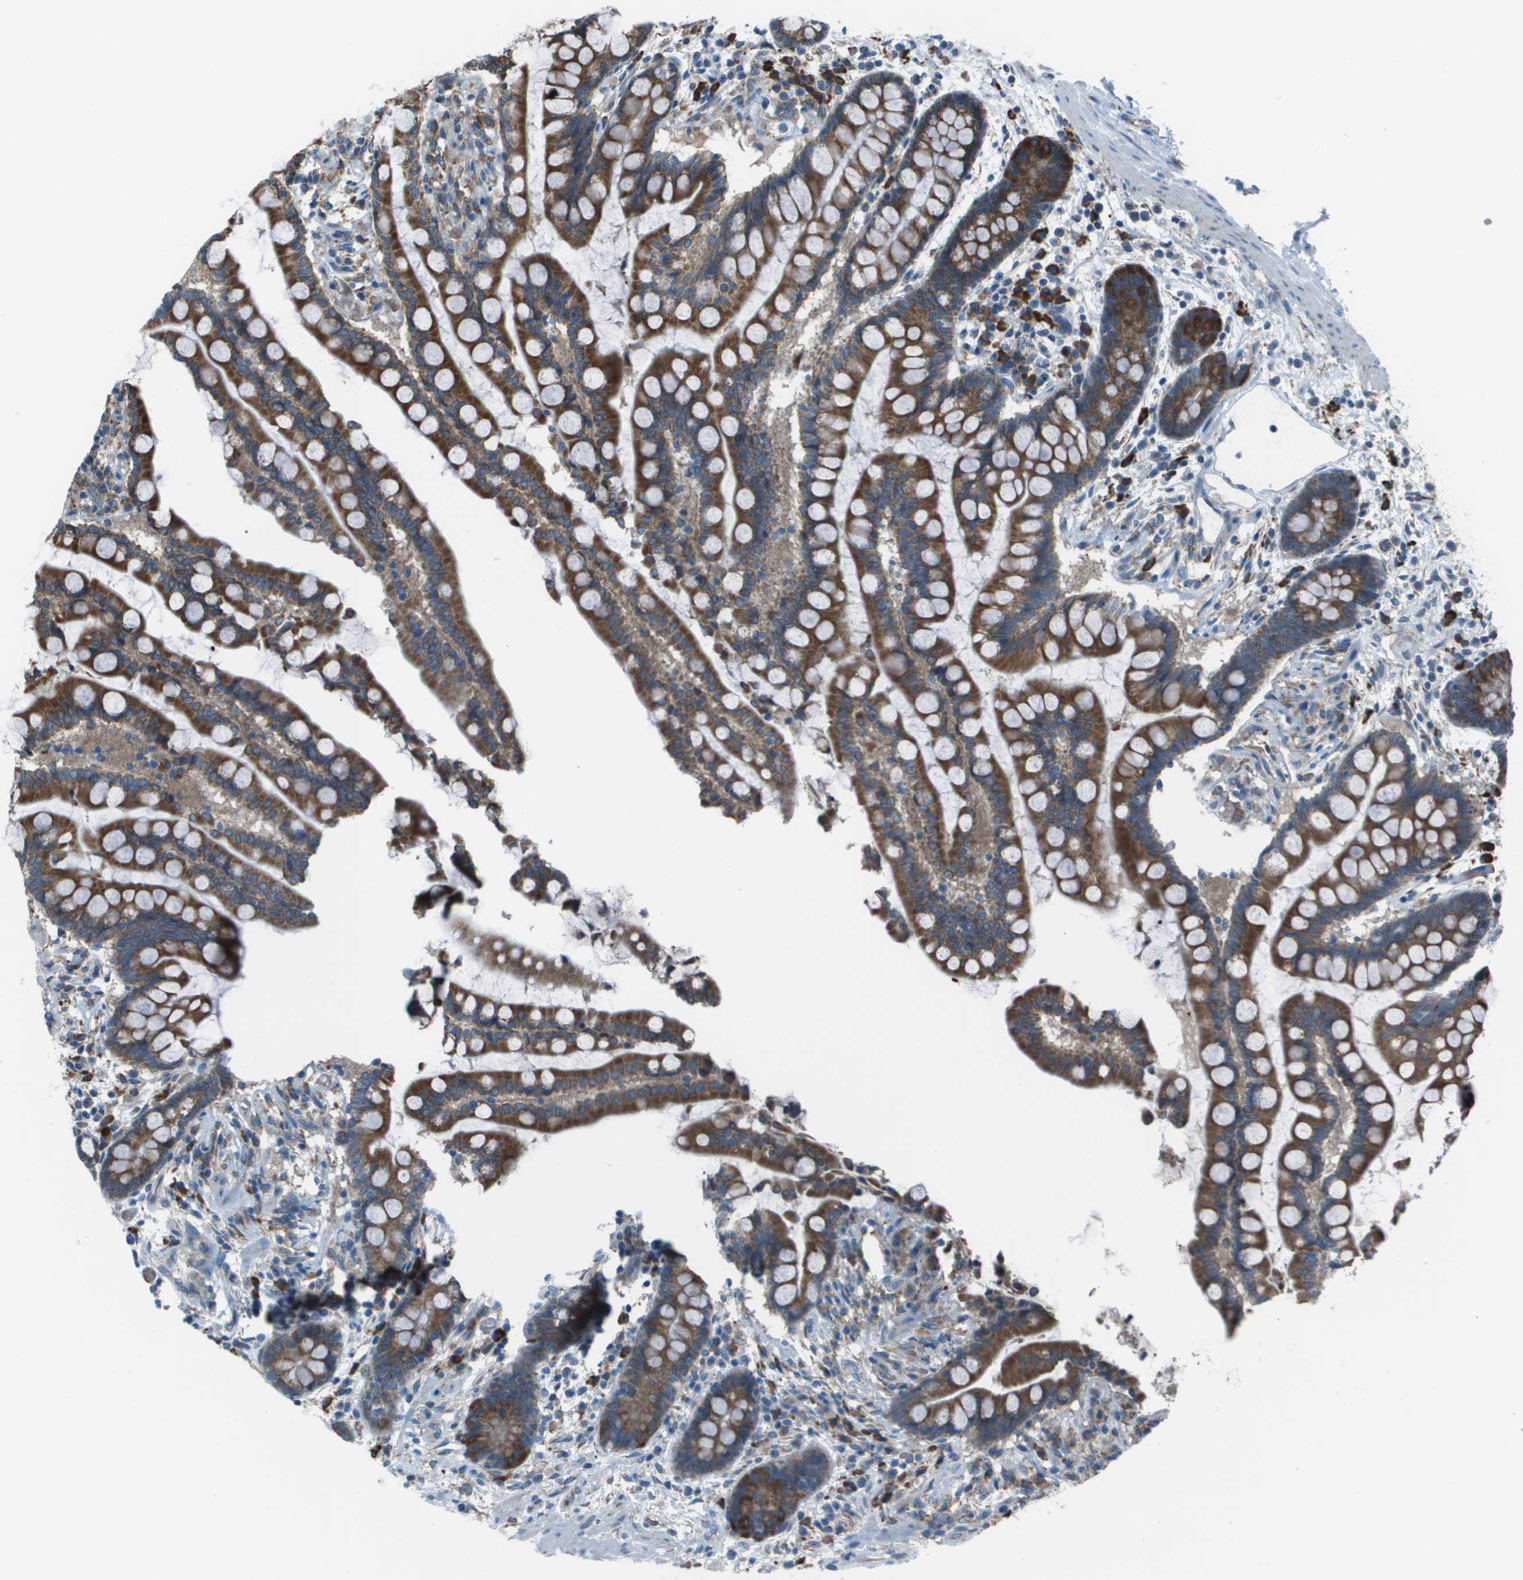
{"staining": {"intensity": "negative", "quantity": "none", "location": "none"}, "tissue": "colon", "cell_type": "Endothelial cells", "image_type": "normal", "snomed": [{"axis": "morphology", "description": "Normal tissue, NOS"}, {"axis": "topography", "description": "Colon"}], "caption": "The image shows no significant expression in endothelial cells of colon. Brightfield microscopy of immunohistochemistry stained with DAB (brown) and hematoxylin (blue), captured at high magnification.", "gene": "UTS2", "patient": {"sex": "male", "age": 73}}